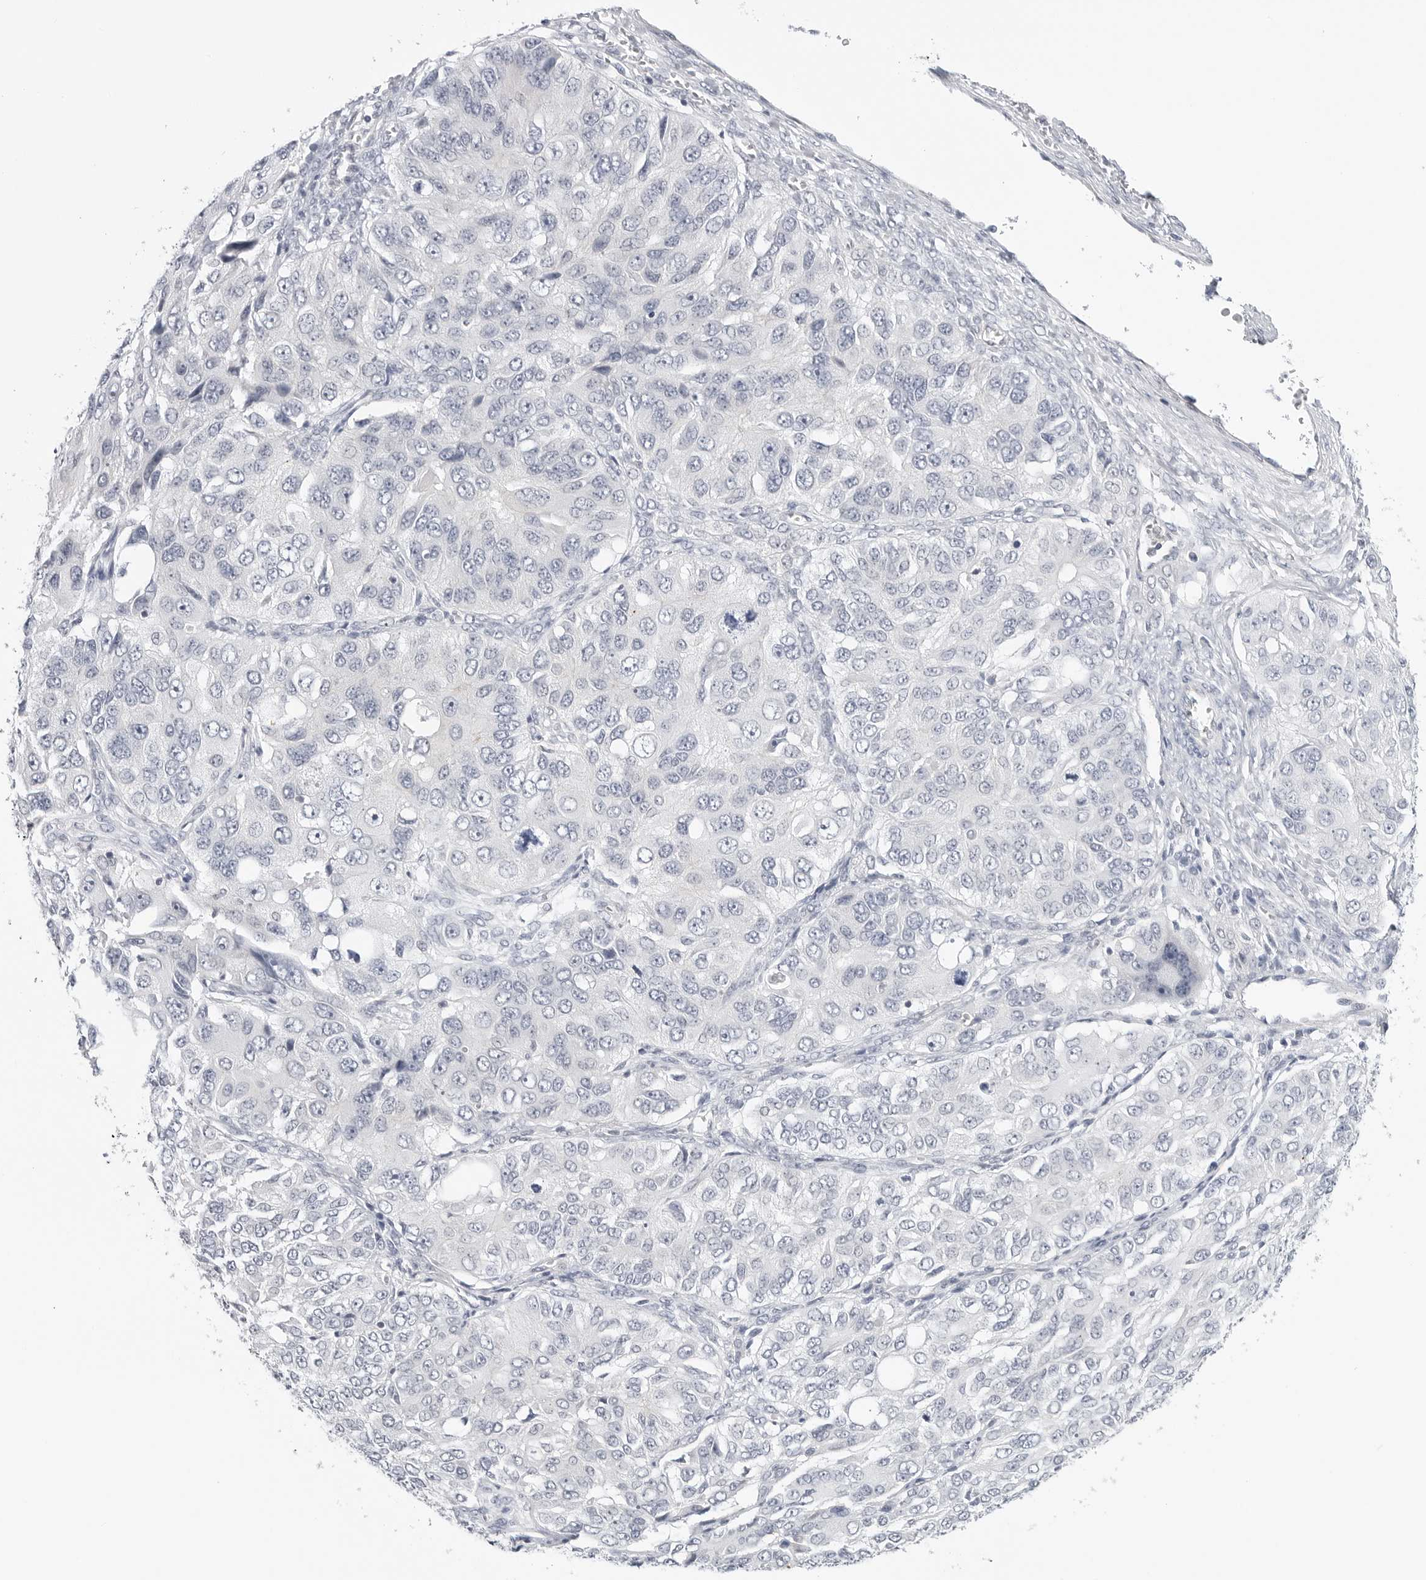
{"staining": {"intensity": "negative", "quantity": "none", "location": "none"}, "tissue": "ovarian cancer", "cell_type": "Tumor cells", "image_type": "cancer", "snomed": [{"axis": "morphology", "description": "Carcinoma, endometroid"}, {"axis": "topography", "description": "Ovary"}], "caption": "Immunohistochemistry (IHC) of endometroid carcinoma (ovarian) demonstrates no positivity in tumor cells.", "gene": "MAP2K5", "patient": {"sex": "female", "age": 51}}